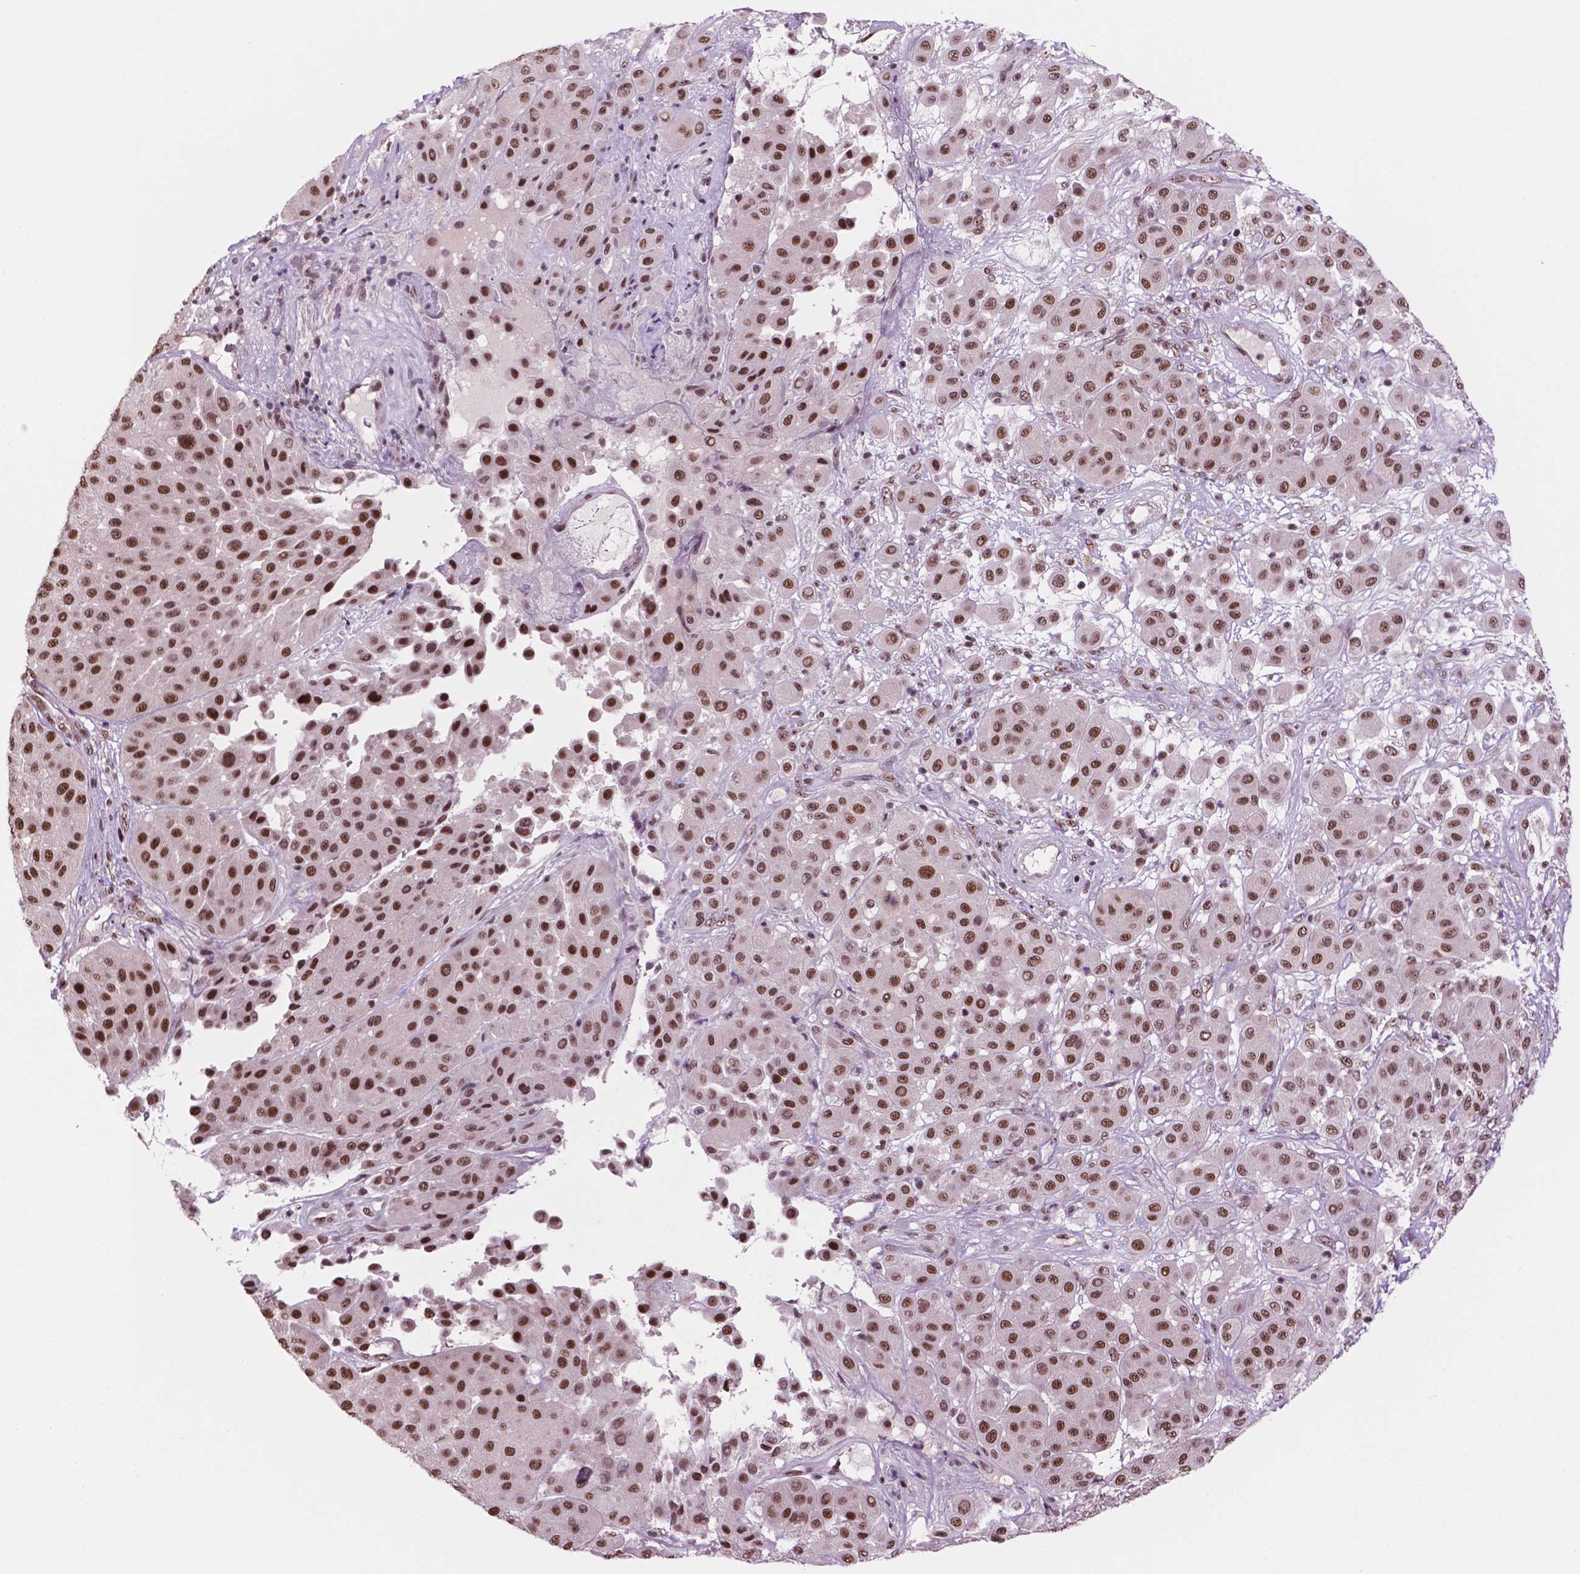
{"staining": {"intensity": "strong", "quantity": ">75%", "location": "nuclear"}, "tissue": "melanoma", "cell_type": "Tumor cells", "image_type": "cancer", "snomed": [{"axis": "morphology", "description": "Malignant melanoma, Metastatic site"}, {"axis": "topography", "description": "Smooth muscle"}], "caption": "Immunohistochemistry (IHC) image of neoplastic tissue: human melanoma stained using immunohistochemistry reveals high levels of strong protein expression localized specifically in the nuclear of tumor cells, appearing as a nuclear brown color.", "gene": "POLR2E", "patient": {"sex": "male", "age": 41}}